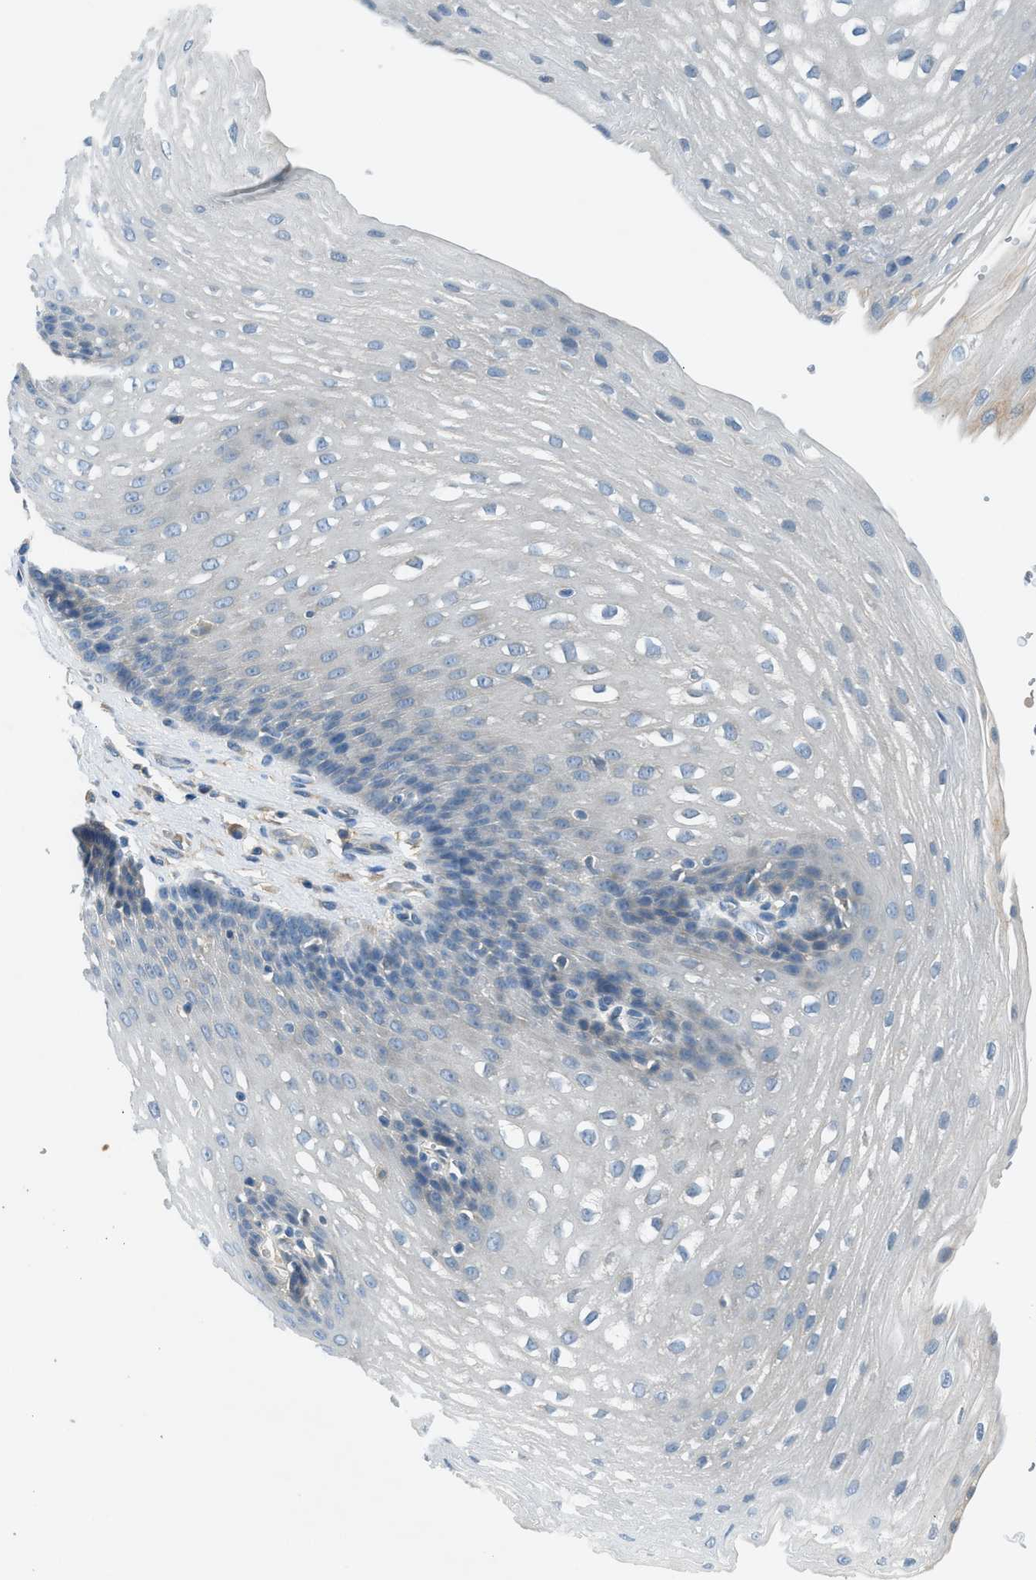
{"staining": {"intensity": "weak", "quantity": "<25%", "location": "cytoplasmic/membranous"}, "tissue": "esophagus", "cell_type": "Squamous epithelial cells", "image_type": "normal", "snomed": [{"axis": "morphology", "description": "Normal tissue, NOS"}, {"axis": "topography", "description": "Esophagus"}], "caption": "Squamous epithelial cells show no significant protein positivity in unremarkable esophagus. Nuclei are stained in blue.", "gene": "BMP1", "patient": {"sex": "male", "age": 48}}